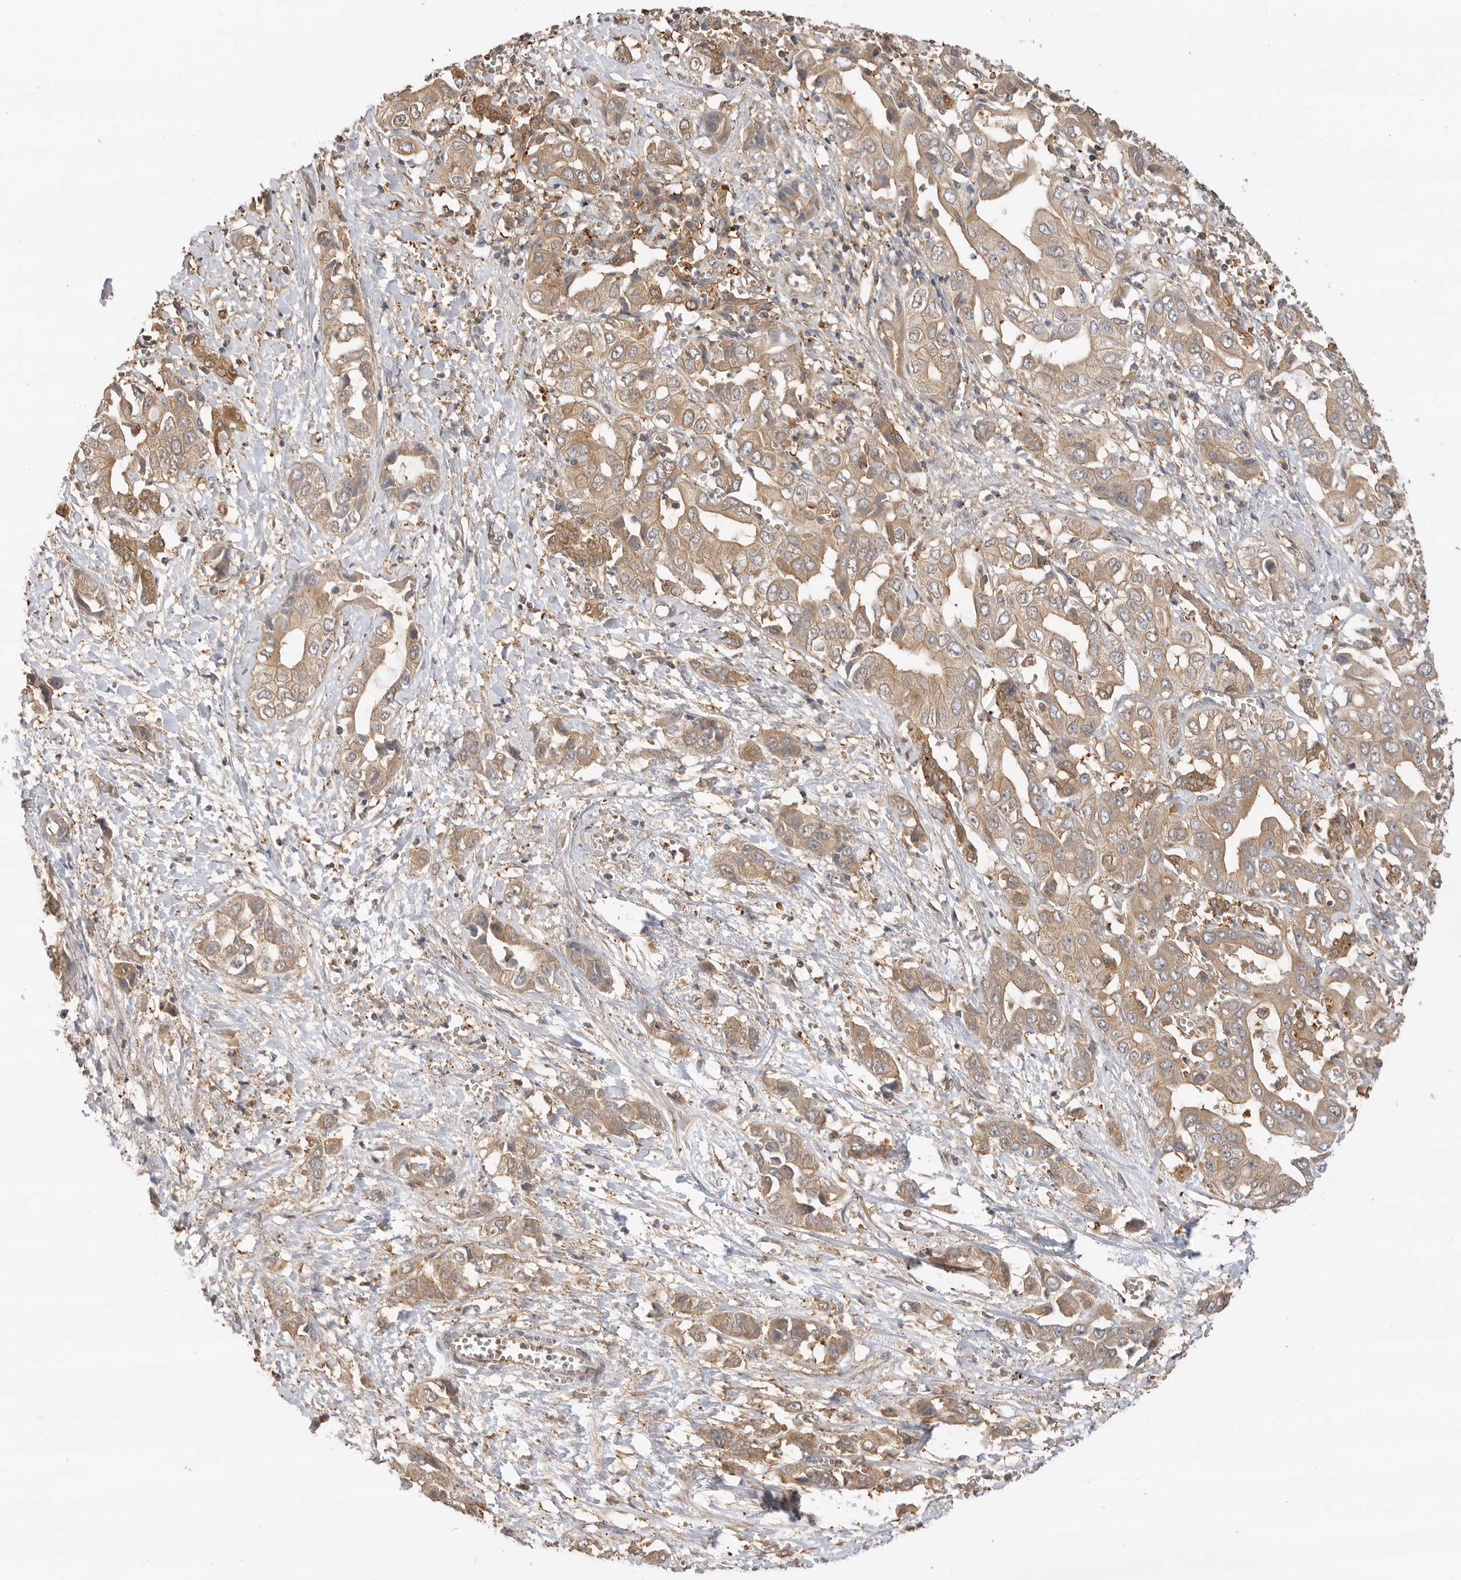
{"staining": {"intensity": "weak", "quantity": ">75%", "location": "cytoplasmic/membranous"}, "tissue": "liver cancer", "cell_type": "Tumor cells", "image_type": "cancer", "snomed": [{"axis": "morphology", "description": "Cholangiocarcinoma"}, {"axis": "topography", "description": "Liver"}], "caption": "DAB (3,3'-diaminobenzidine) immunohistochemical staining of human liver cancer (cholangiocarcinoma) exhibits weak cytoplasmic/membranous protein positivity in approximately >75% of tumor cells.", "gene": "CLDN12", "patient": {"sex": "female", "age": 52}}